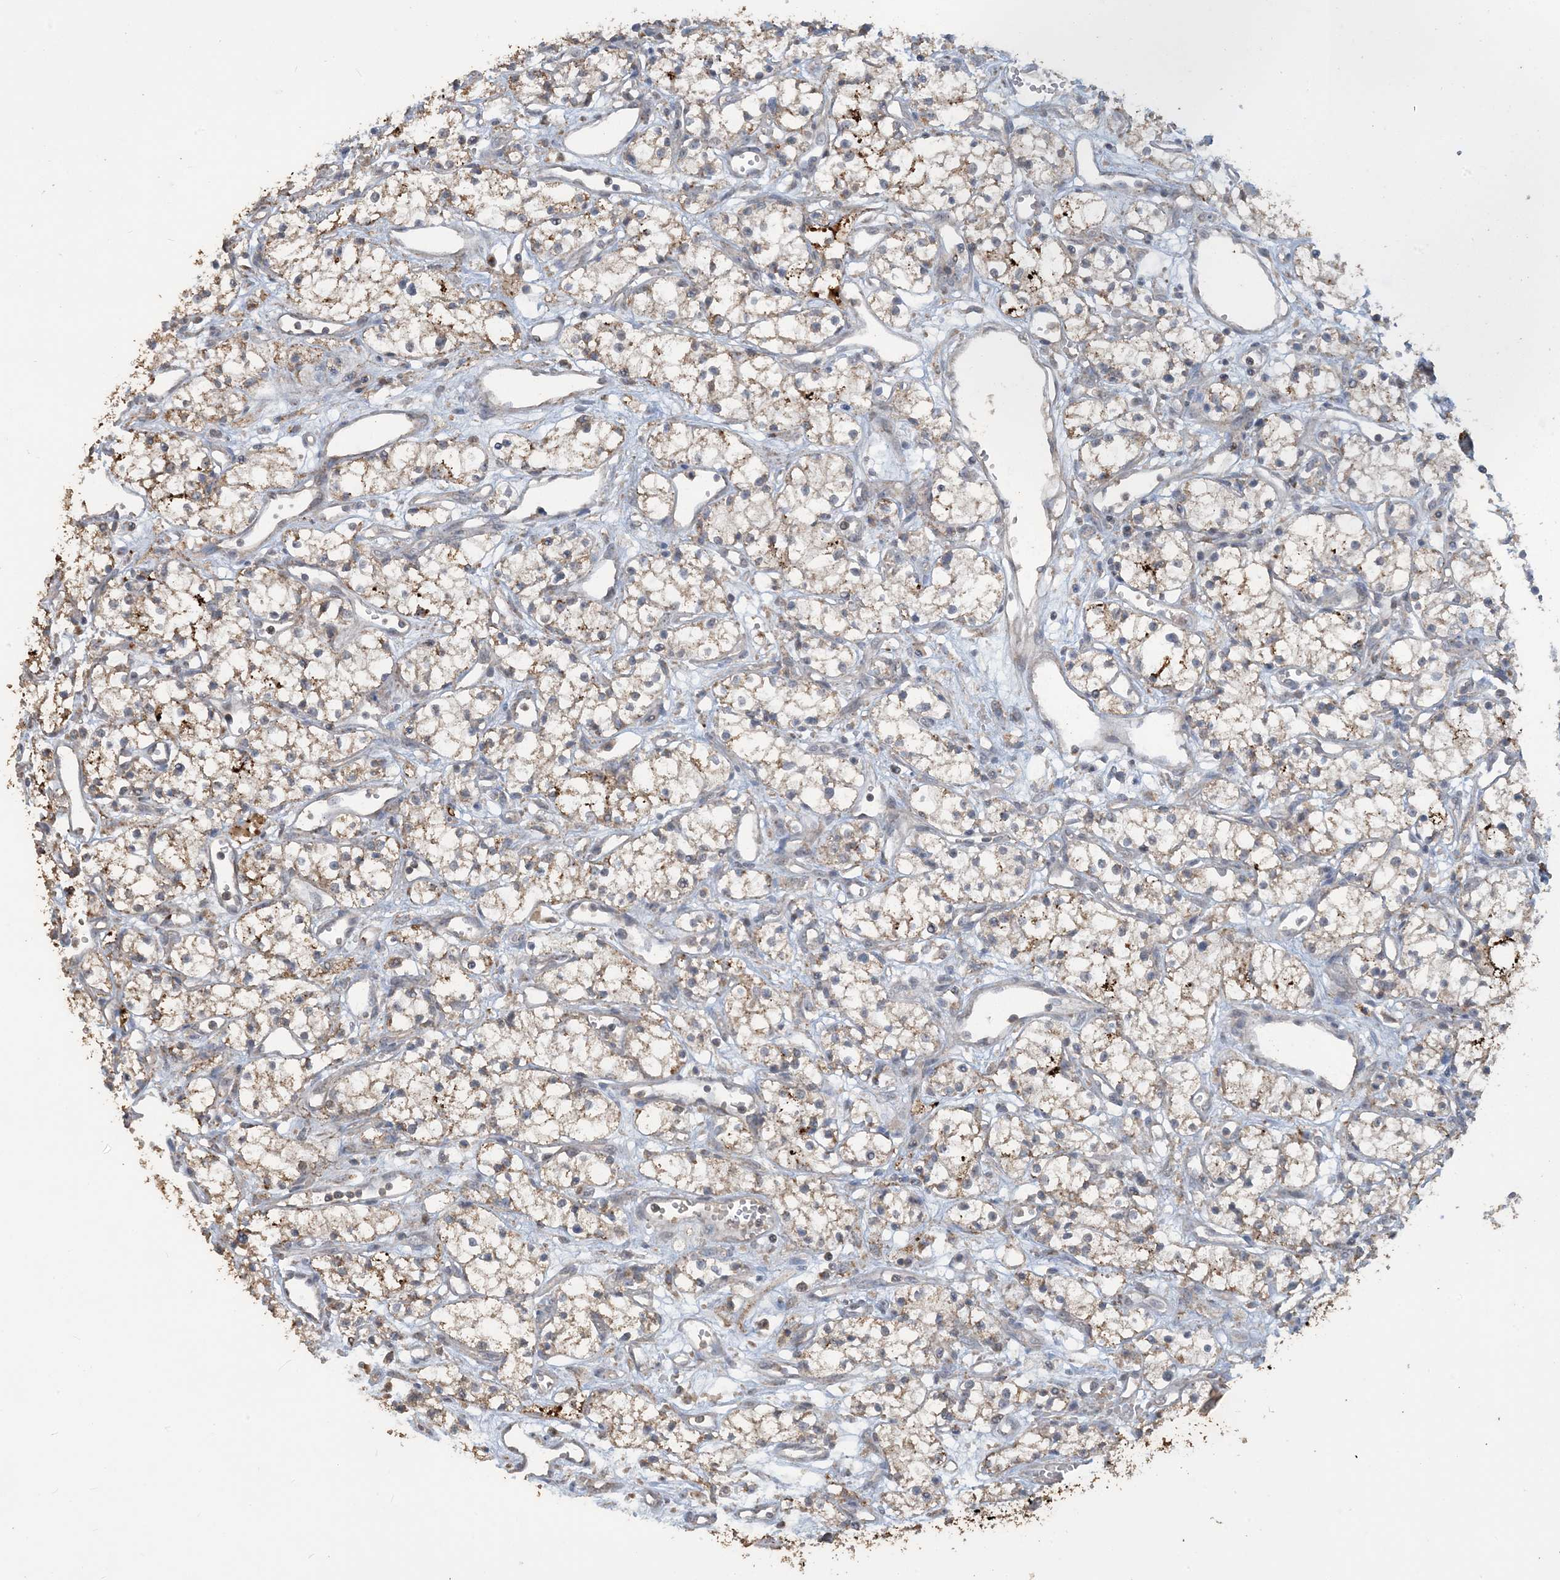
{"staining": {"intensity": "strong", "quantity": "25%-75%", "location": "cytoplasmic/membranous"}, "tissue": "renal cancer", "cell_type": "Tumor cells", "image_type": "cancer", "snomed": [{"axis": "morphology", "description": "Adenocarcinoma, NOS"}, {"axis": "topography", "description": "Kidney"}], "caption": "Protein analysis of renal cancer tissue displays strong cytoplasmic/membranous staining in about 25%-75% of tumor cells. (brown staining indicates protein expression, while blue staining denotes nuclei).", "gene": "SFMBT2", "patient": {"sex": "male", "age": 59}}